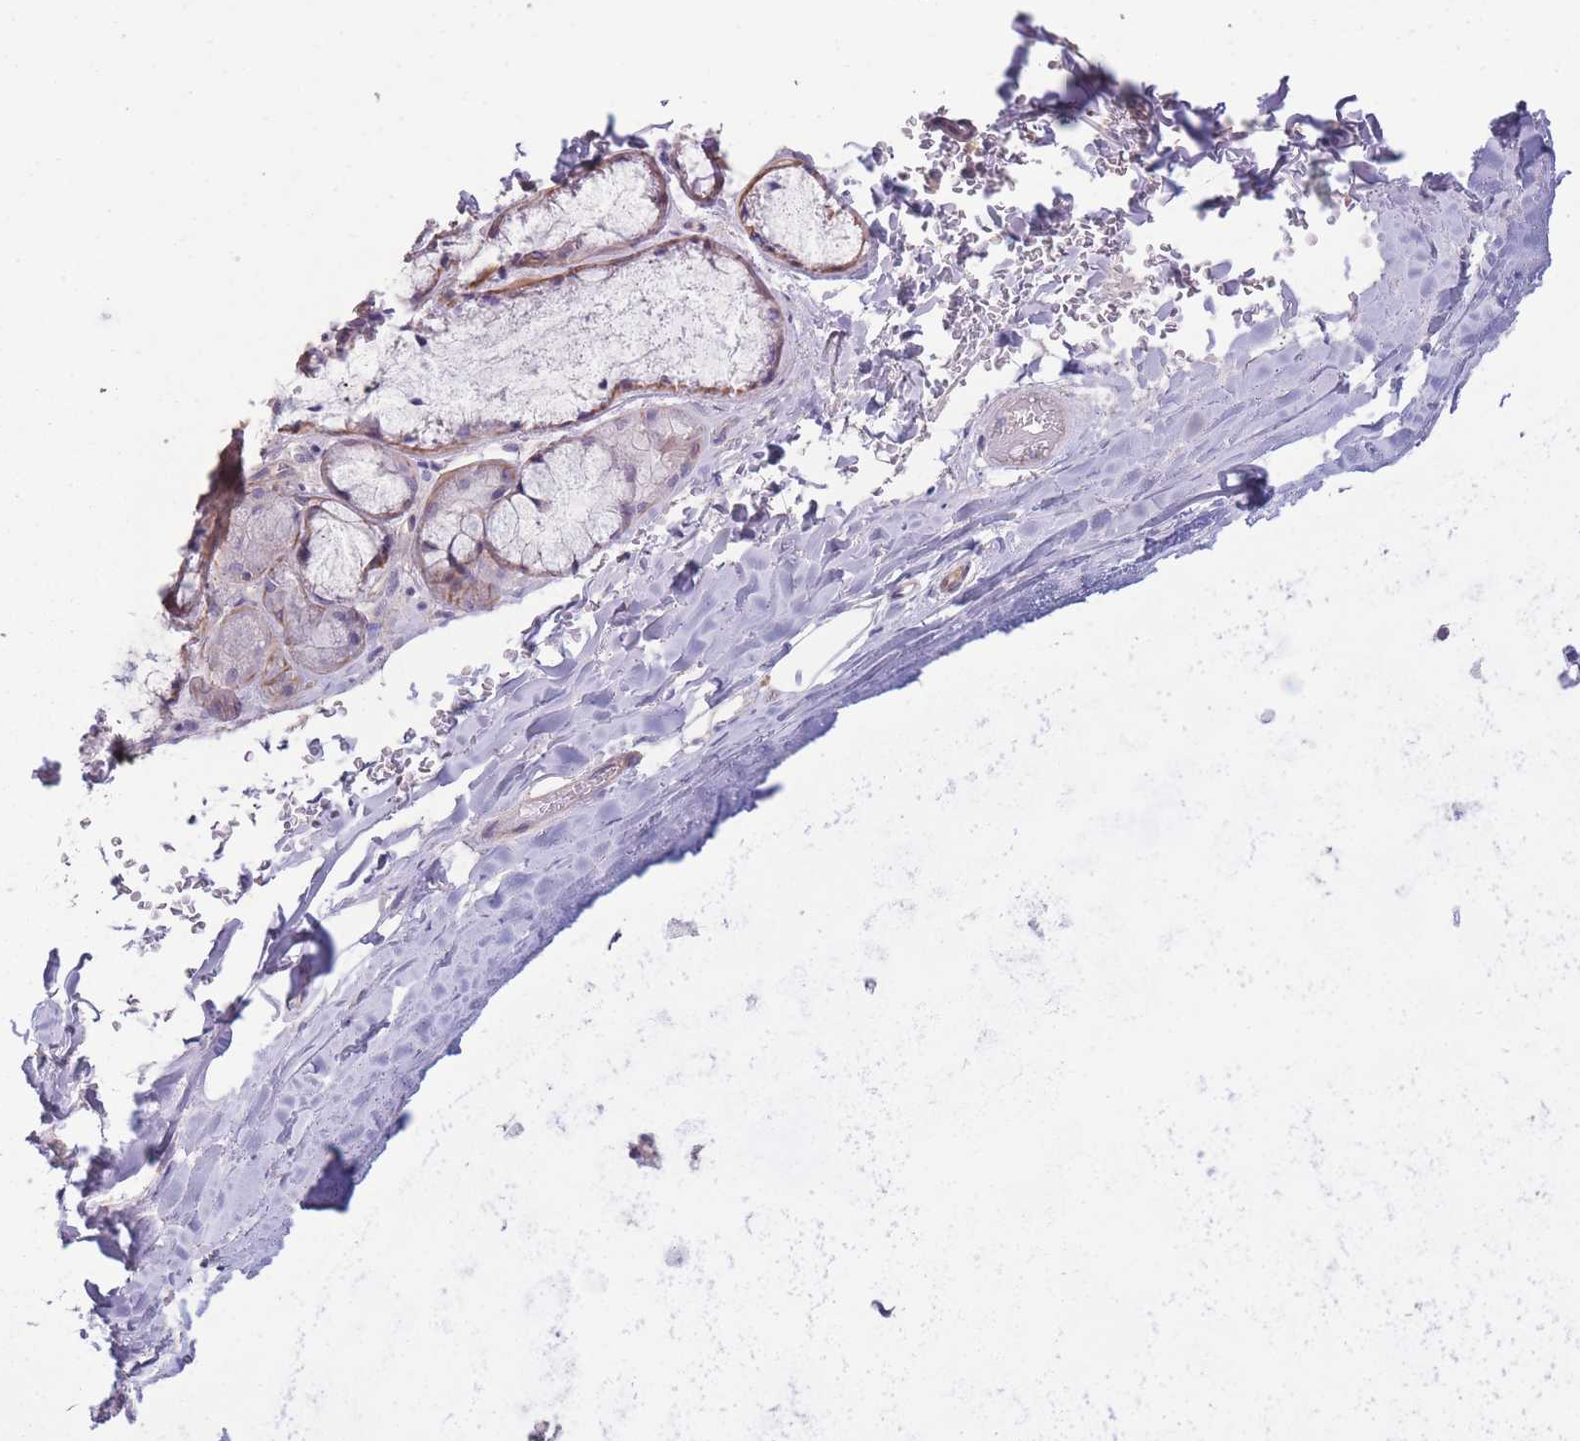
{"staining": {"intensity": "negative", "quantity": "none", "location": "none"}, "tissue": "adipose tissue", "cell_type": "Adipocytes", "image_type": "normal", "snomed": [{"axis": "morphology", "description": "Normal tissue, NOS"}, {"axis": "topography", "description": "Cartilage tissue"}], "caption": "Adipocytes are negative for protein expression in benign human adipose tissue. The staining was performed using DAB to visualize the protein expression in brown, while the nuclei were stained in blue with hematoxylin (Magnification: 20x).", "gene": "RSPH10B2", "patient": {"sex": "male", "age": 73}}